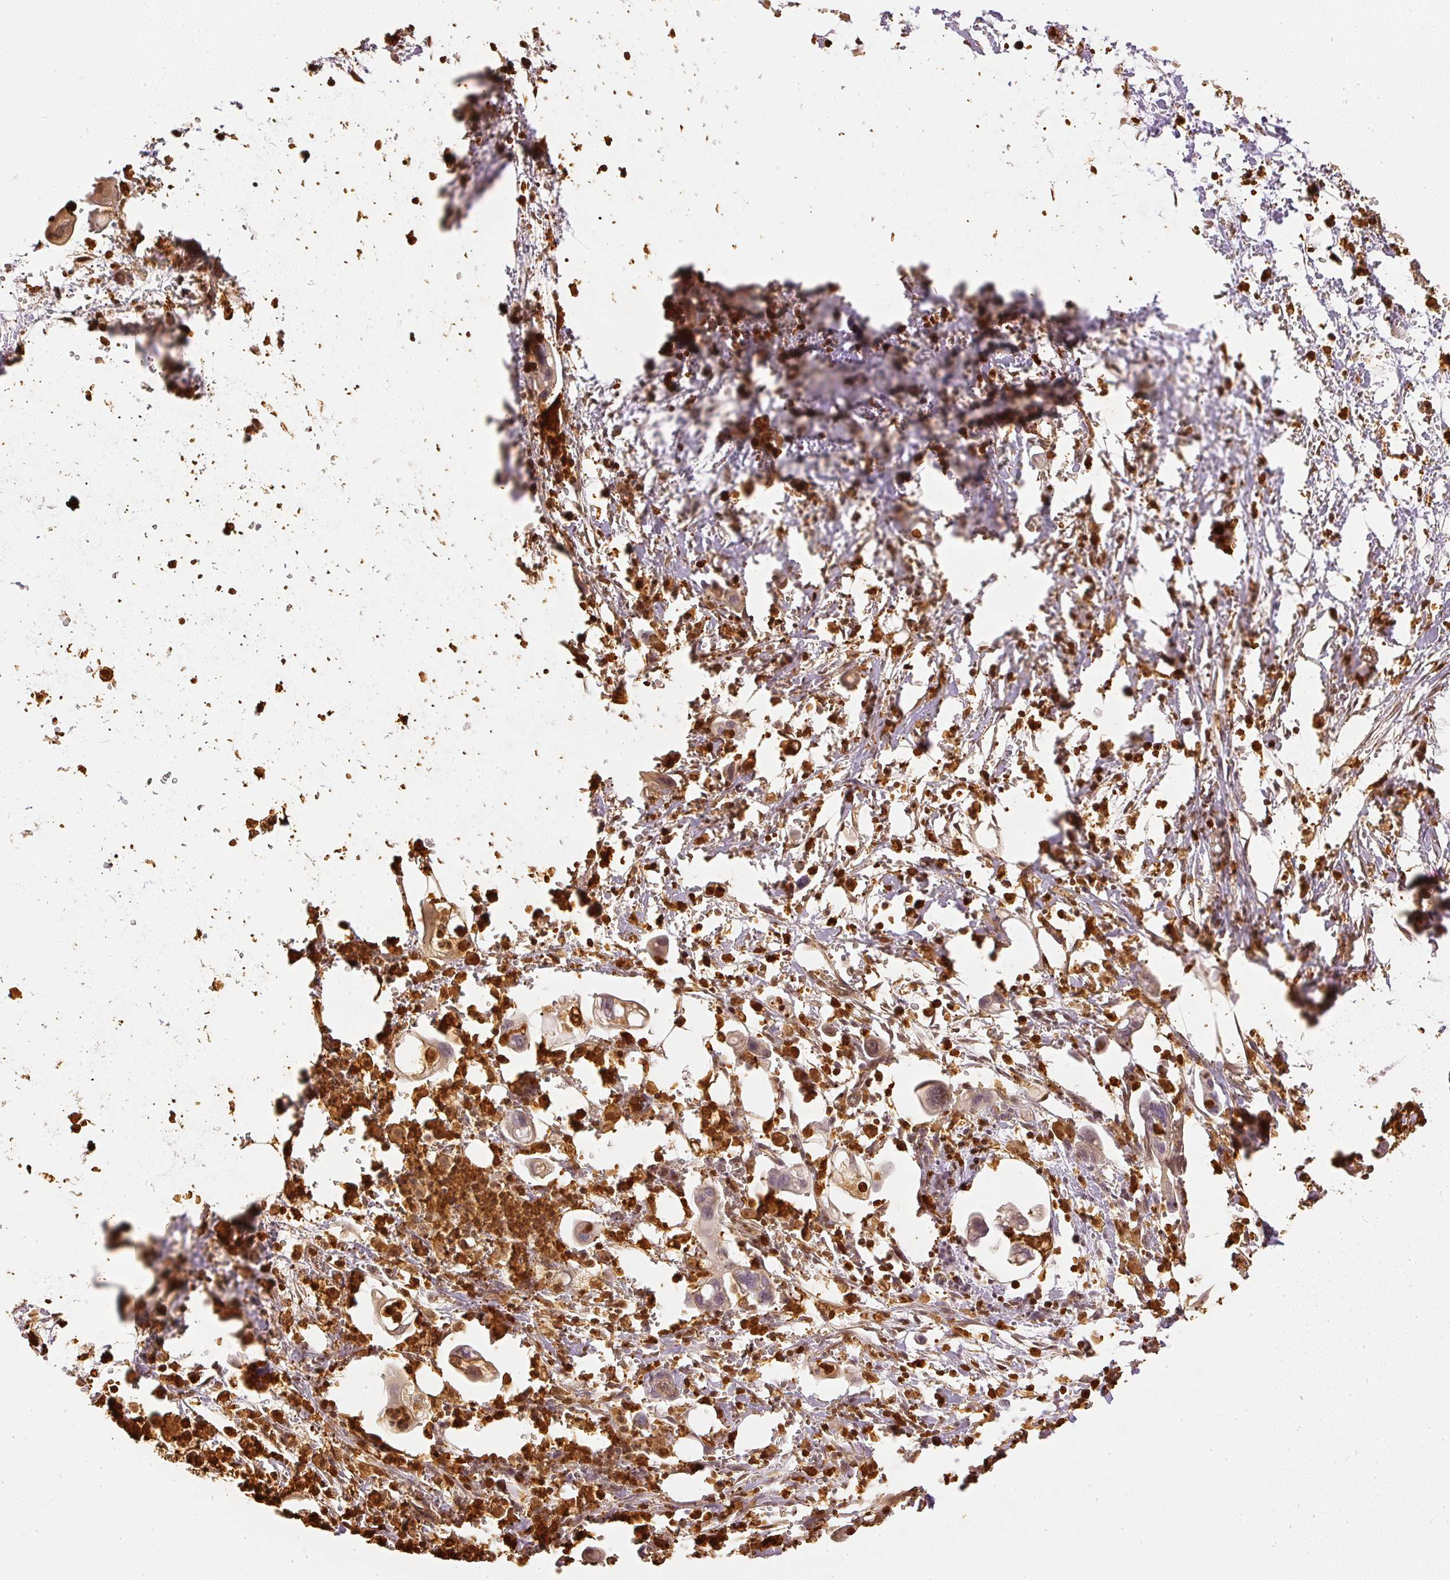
{"staining": {"intensity": "weak", "quantity": "25%-75%", "location": "cytoplasmic/membranous"}, "tissue": "pancreatic cancer", "cell_type": "Tumor cells", "image_type": "cancer", "snomed": [{"axis": "morphology", "description": "Adenocarcinoma, NOS"}, {"axis": "topography", "description": "Pancreas"}], "caption": "A high-resolution photomicrograph shows immunohistochemistry staining of adenocarcinoma (pancreatic), which reveals weak cytoplasmic/membranous positivity in about 25%-75% of tumor cells.", "gene": "PFN1", "patient": {"sex": "male", "age": 61}}